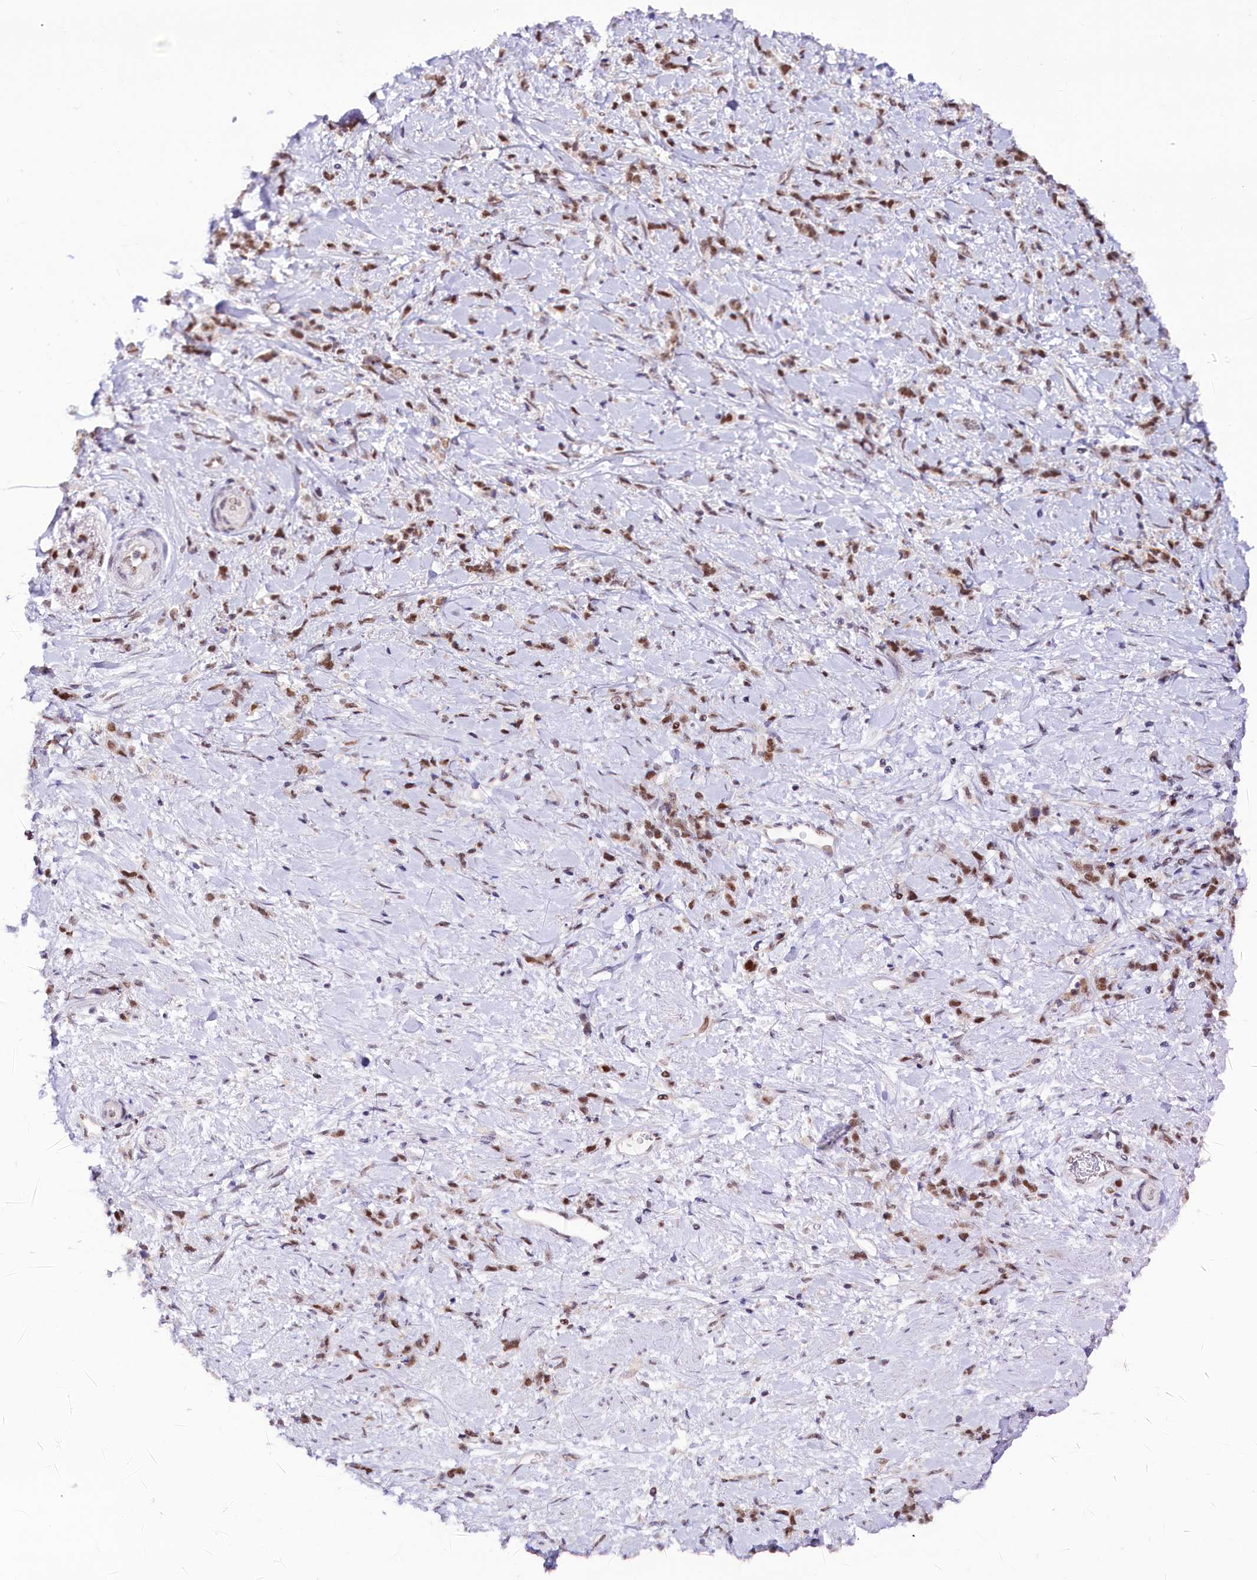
{"staining": {"intensity": "moderate", "quantity": ">75%", "location": "nuclear"}, "tissue": "stomach cancer", "cell_type": "Tumor cells", "image_type": "cancer", "snomed": [{"axis": "morphology", "description": "Adenocarcinoma, NOS"}, {"axis": "topography", "description": "Stomach"}], "caption": "Immunohistochemistry staining of stomach adenocarcinoma, which displays medium levels of moderate nuclear positivity in approximately >75% of tumor cells indicating moderate nuclear protein expression. The staining was performed using DAB (brown) for protein detection and nuclei were counterstained in hematoxylin (blue).", "gene": "SCAF11", "patient": {"sex": "female", "age": 60}}